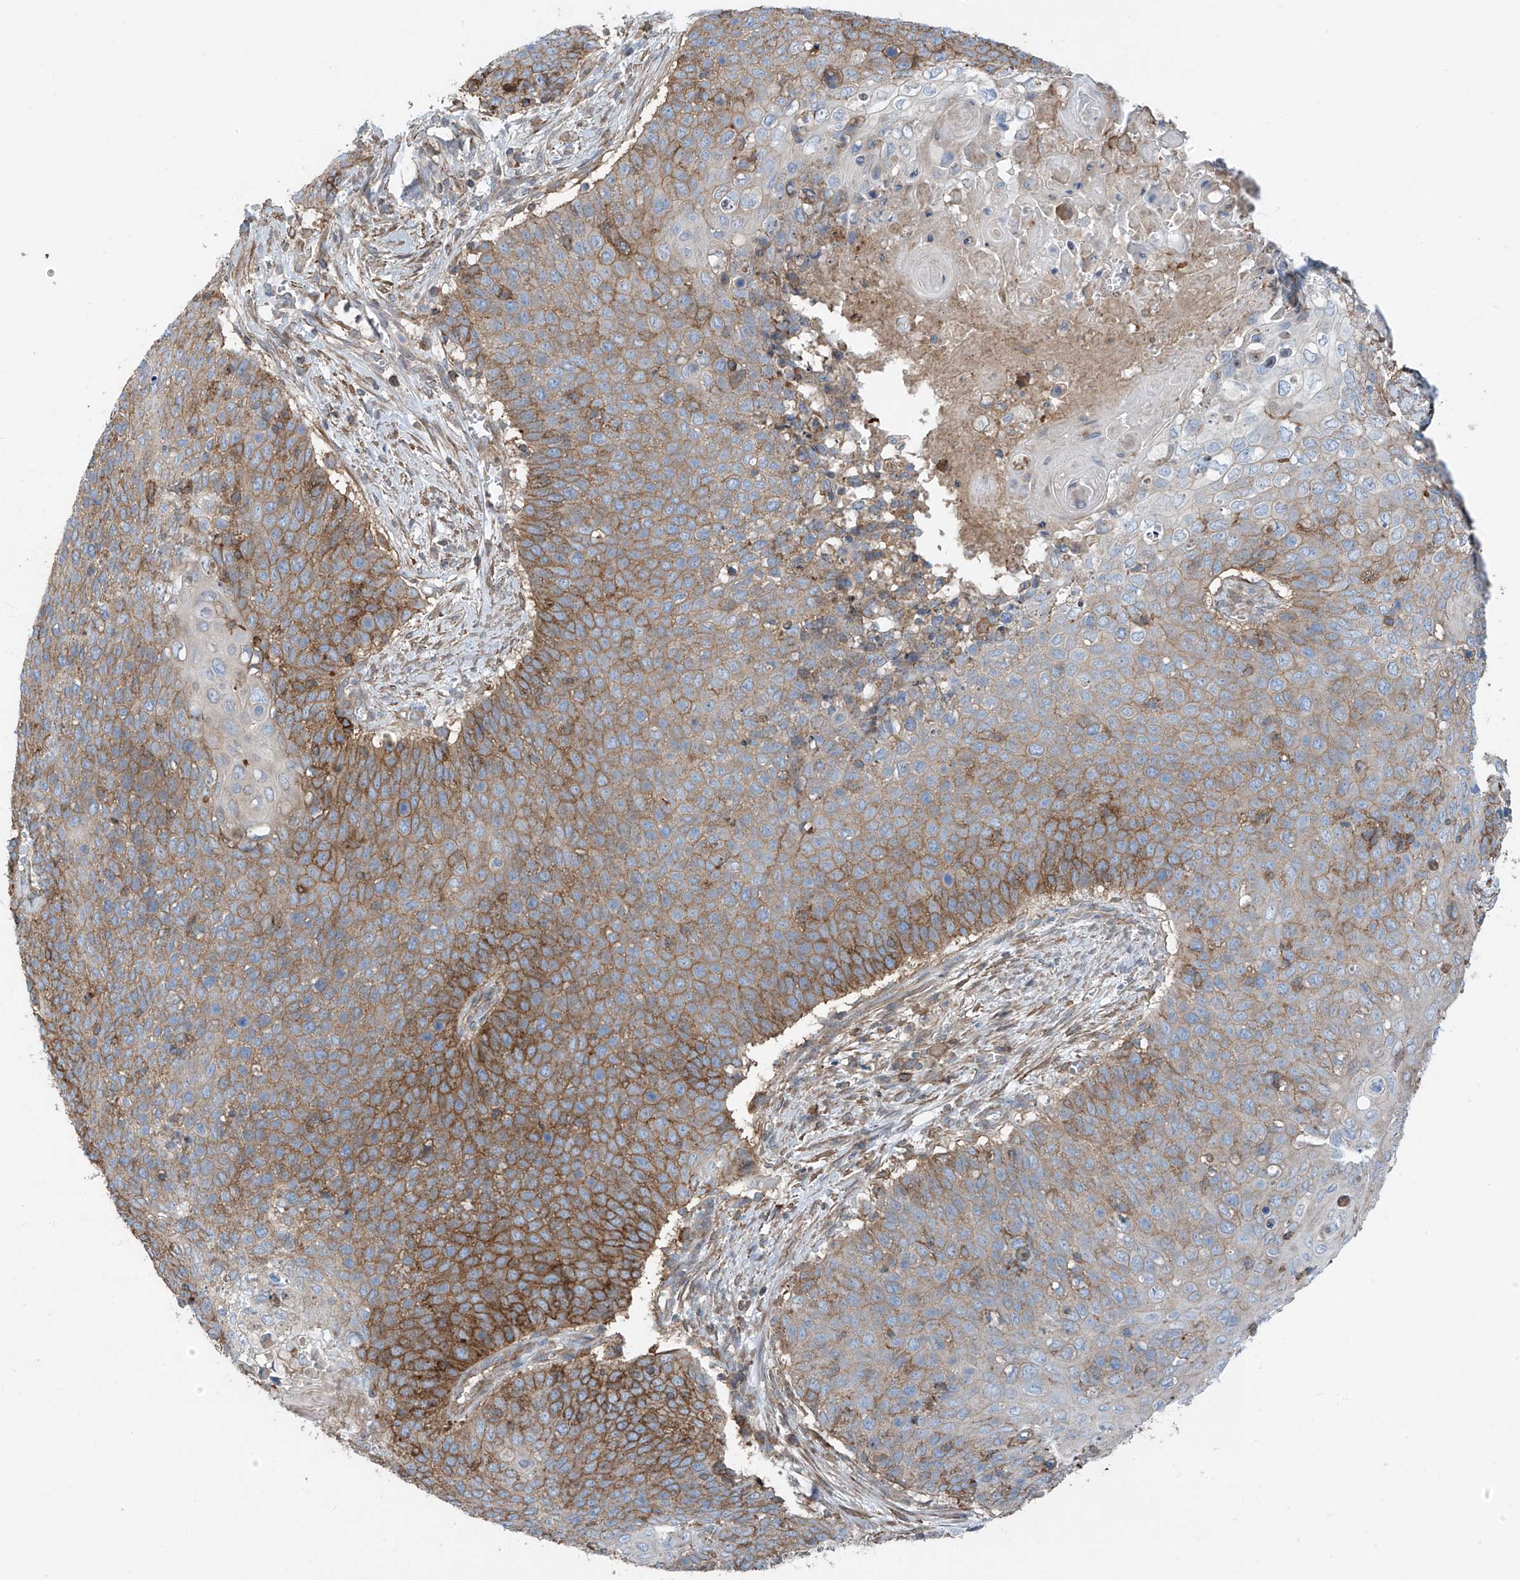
{"staining": {"intensity": "moderate", "quantity": "25%-75%", "location": "cytoplasmic/membranous"}, "tissue": "cervical cancer", "cell_type": "Tumor cells", "image_type": "cancer", "snomed": [{"axis": "morphology", "description": "Squamous cell carcinoma, NOS"}, {"axis": "topography", "description": "Cervix"}], "caption": "High-magnification brightfield microscopy of cervical cancer (squamous cell carcinoma) stained with DAB (3,3'-diaminobenzidine) (brown) and counterstained with hematoxylin (blue). tumor cells exhibit moderate cytoplasmic/membranous positivity is seen in about25%-75% of cells. Immunohistochemistry (ihc) stains the protein in brown and the nuclei are stained blue.", "gene": "SLC1A5", "patient": {"sex": "female", "age": 39}}